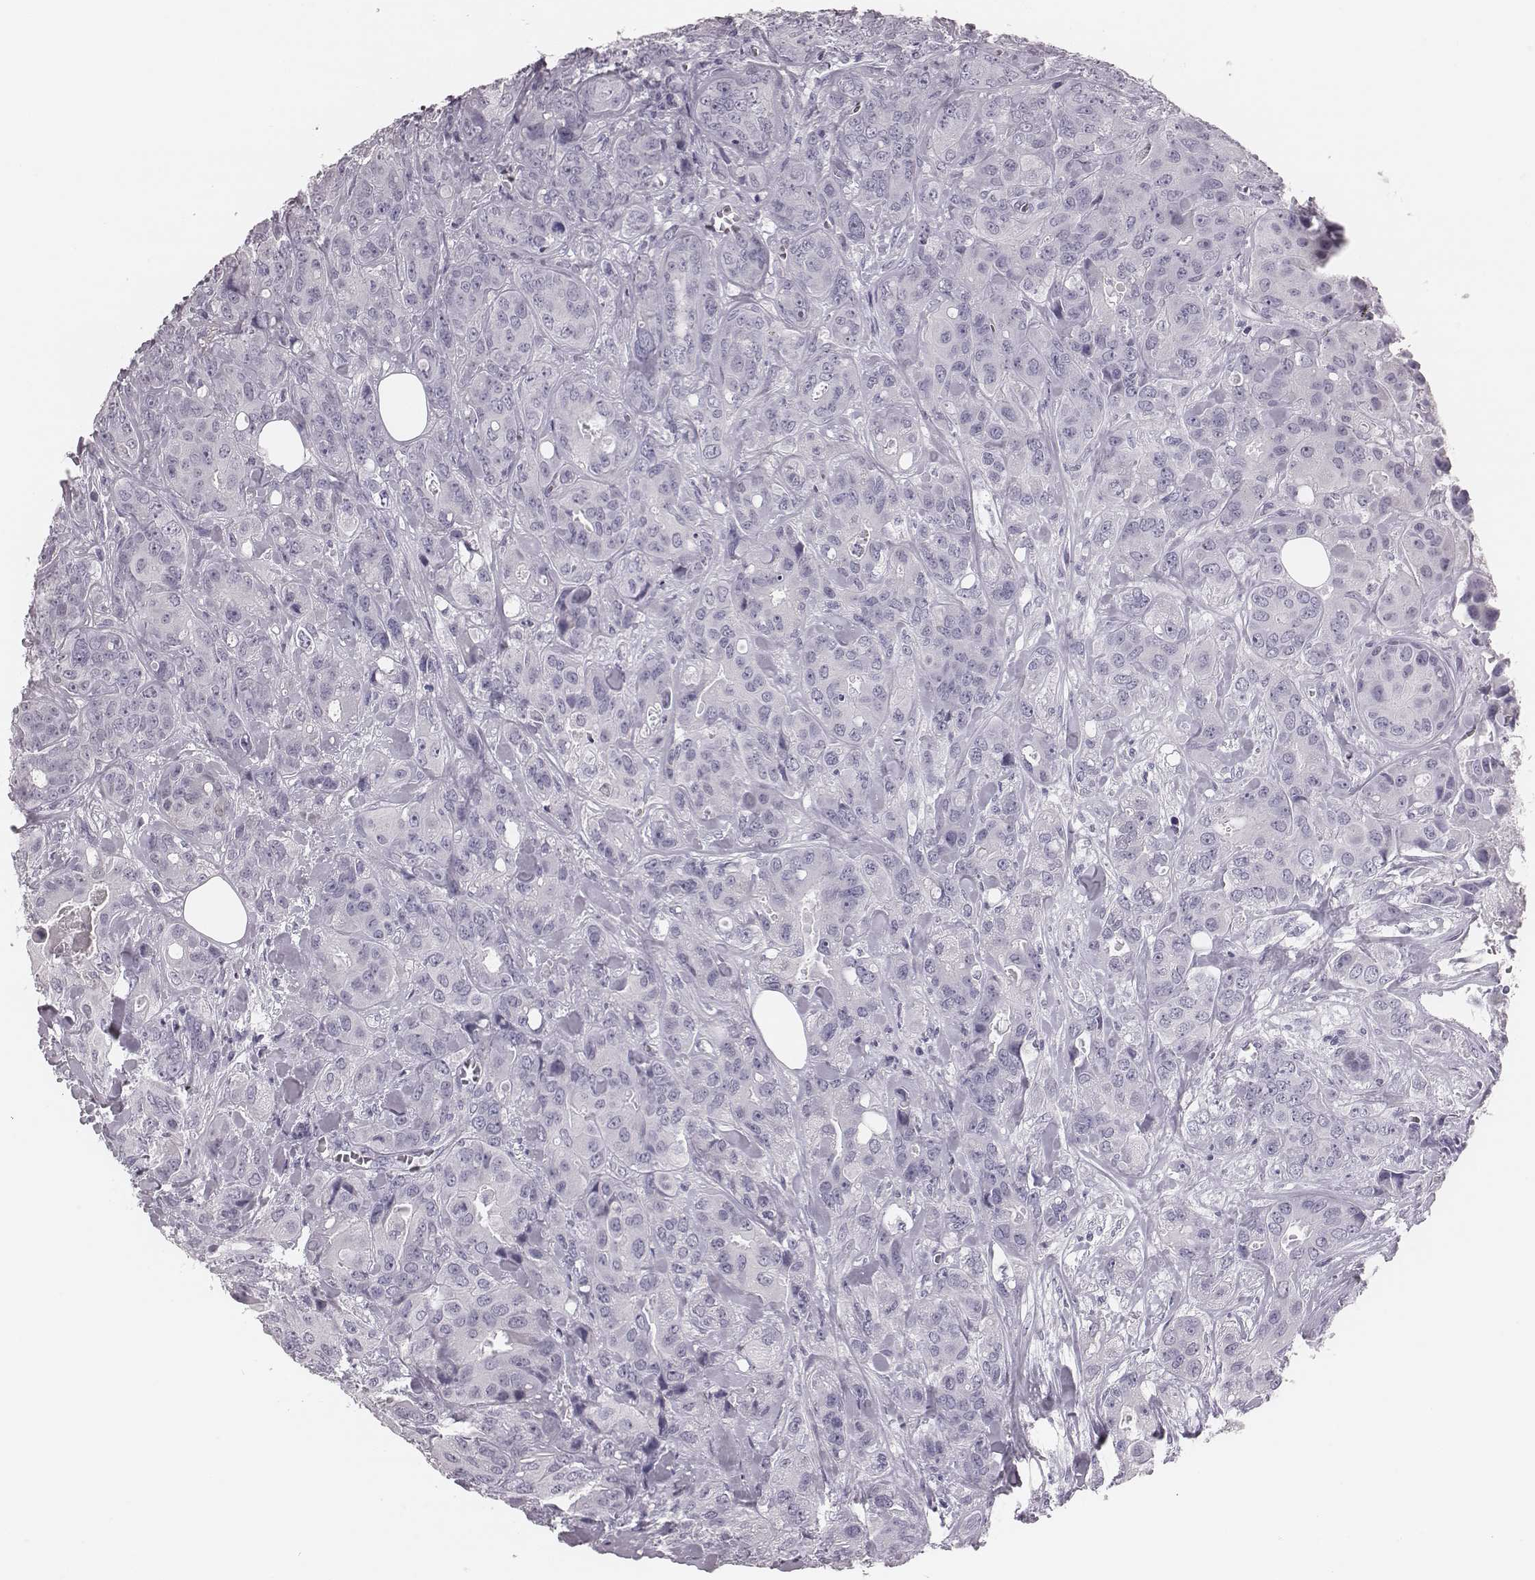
{"staining": {"intensity": "negative", "quantity": "none", "location": "none"}, "tissue": "breast cancer", "cell_type": "Tumor cells", "image_type": "cancer", "snomed": [{"axis": "morphology", "description": "Duct carcinoma"}, {"axis": "topography", "description": "Breast"}], "caption": "Human breast infiltrating ductal carcinoma stained for a protein using IHC displays no staining in tumor cells.", "gene": "CSH1", "patient": {"sex": "female", "age": 43}}